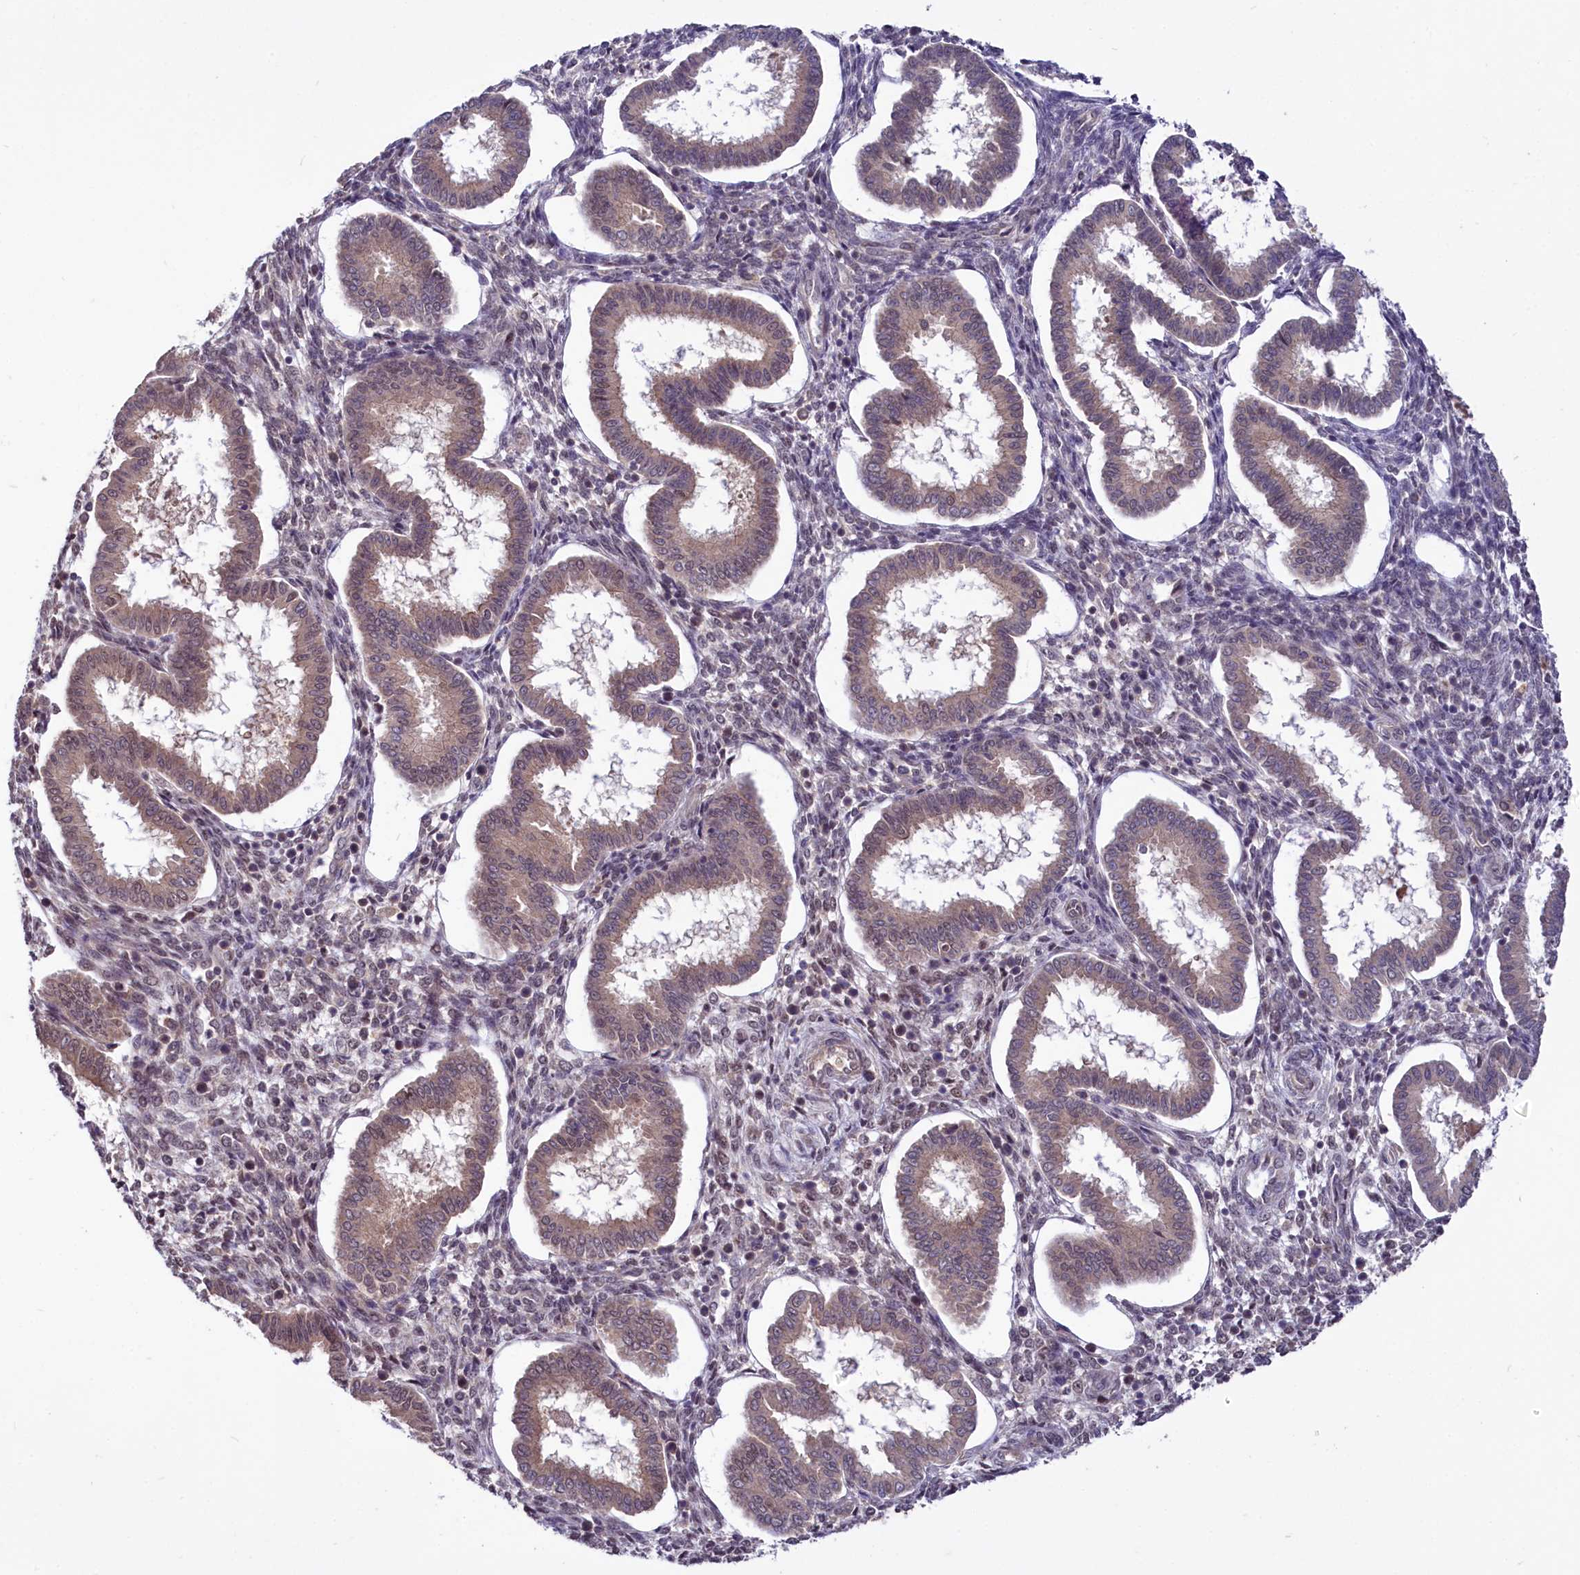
{"staining": {"intensity": "moderate", "quantity": "<25%", "location": "nuclear"}, "tissue": "endometrium", "cell_type": "Cells in endometrial stroma", "image_type": "normal", "snomed": [{"axis": "morphology", "description": "Normal tissue, NOS"}, {"axis": "topography", "description": "Endometrium"}], "caption": "IHC (DAB) staining of benign human endometrium exhibits moderate nuclear protein positivity in about <25% of cells in endometrial stroma. The protein of interest is stained brown, and the nuclei are stained in blue (DAB IHC with brightfield microscopy, high magnification).", "gene": "UBE3A", "patient": {"sex": "female", "age": 24}}